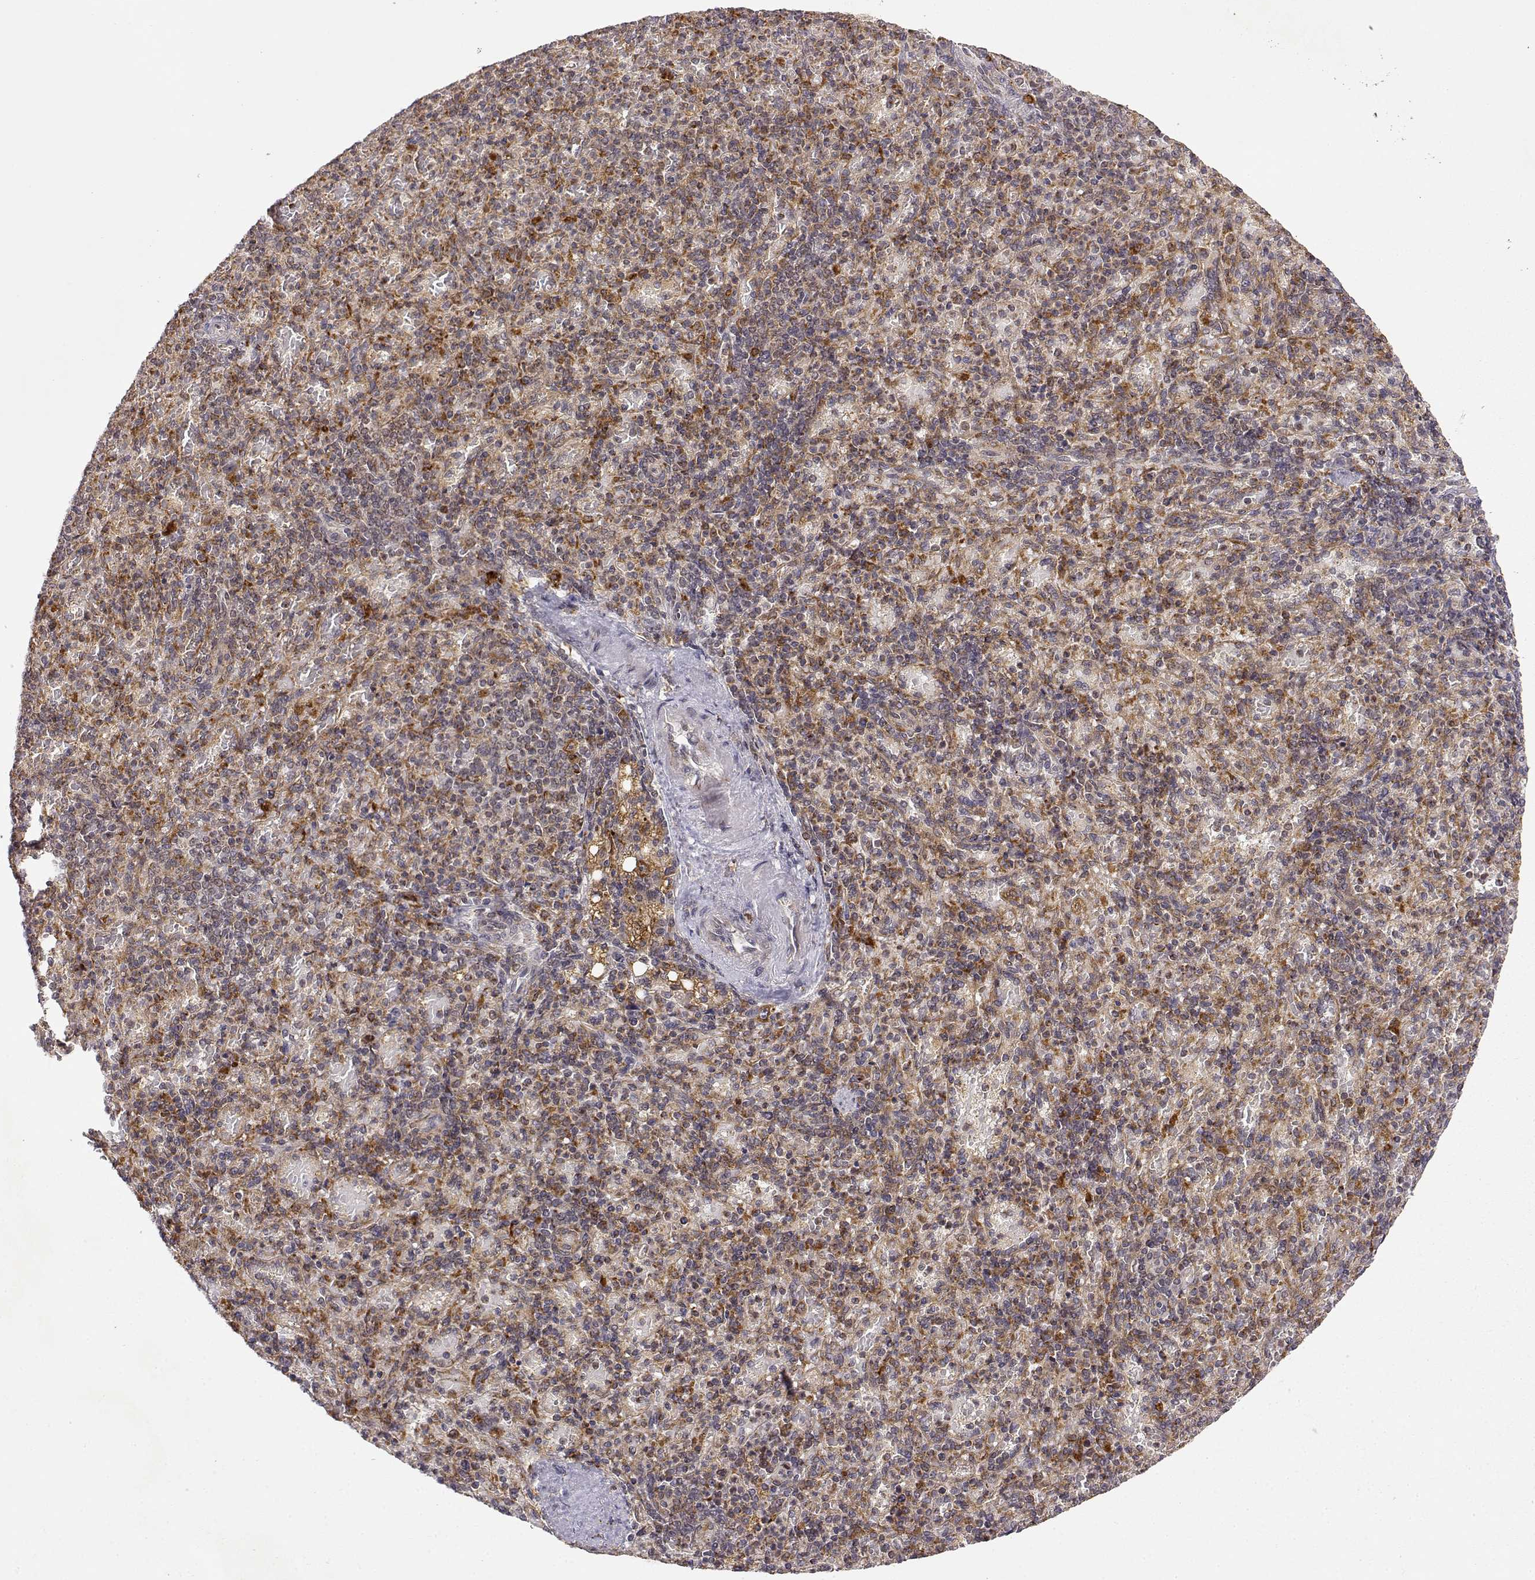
{"staining": {"intensity": "moderate", "quantity": ">75%", "location": "cytoplasmic/membranous"}, "tissue": "spleen", "cell_type": "Cells in red pulp", "image_type": "normal", "snomed": [{"axis": "morphology", "description": "Normal tissue, NOS"}, {"axis": "topography", "description": "Spleen"}], "caption": "High-magnification brightfield microscopy of unremarkable spleen stained with DAB (brown) and counterstained with hematoxylin (blue). cells in red pulp exhibit moderate cytoplasmic/membranous staining is seen in about>75% of cells. (DAB = brown stain, brightfield microscopy at high magnification).", "gene": "RNF13", "patient": {"sex": "female", "age": 74}}